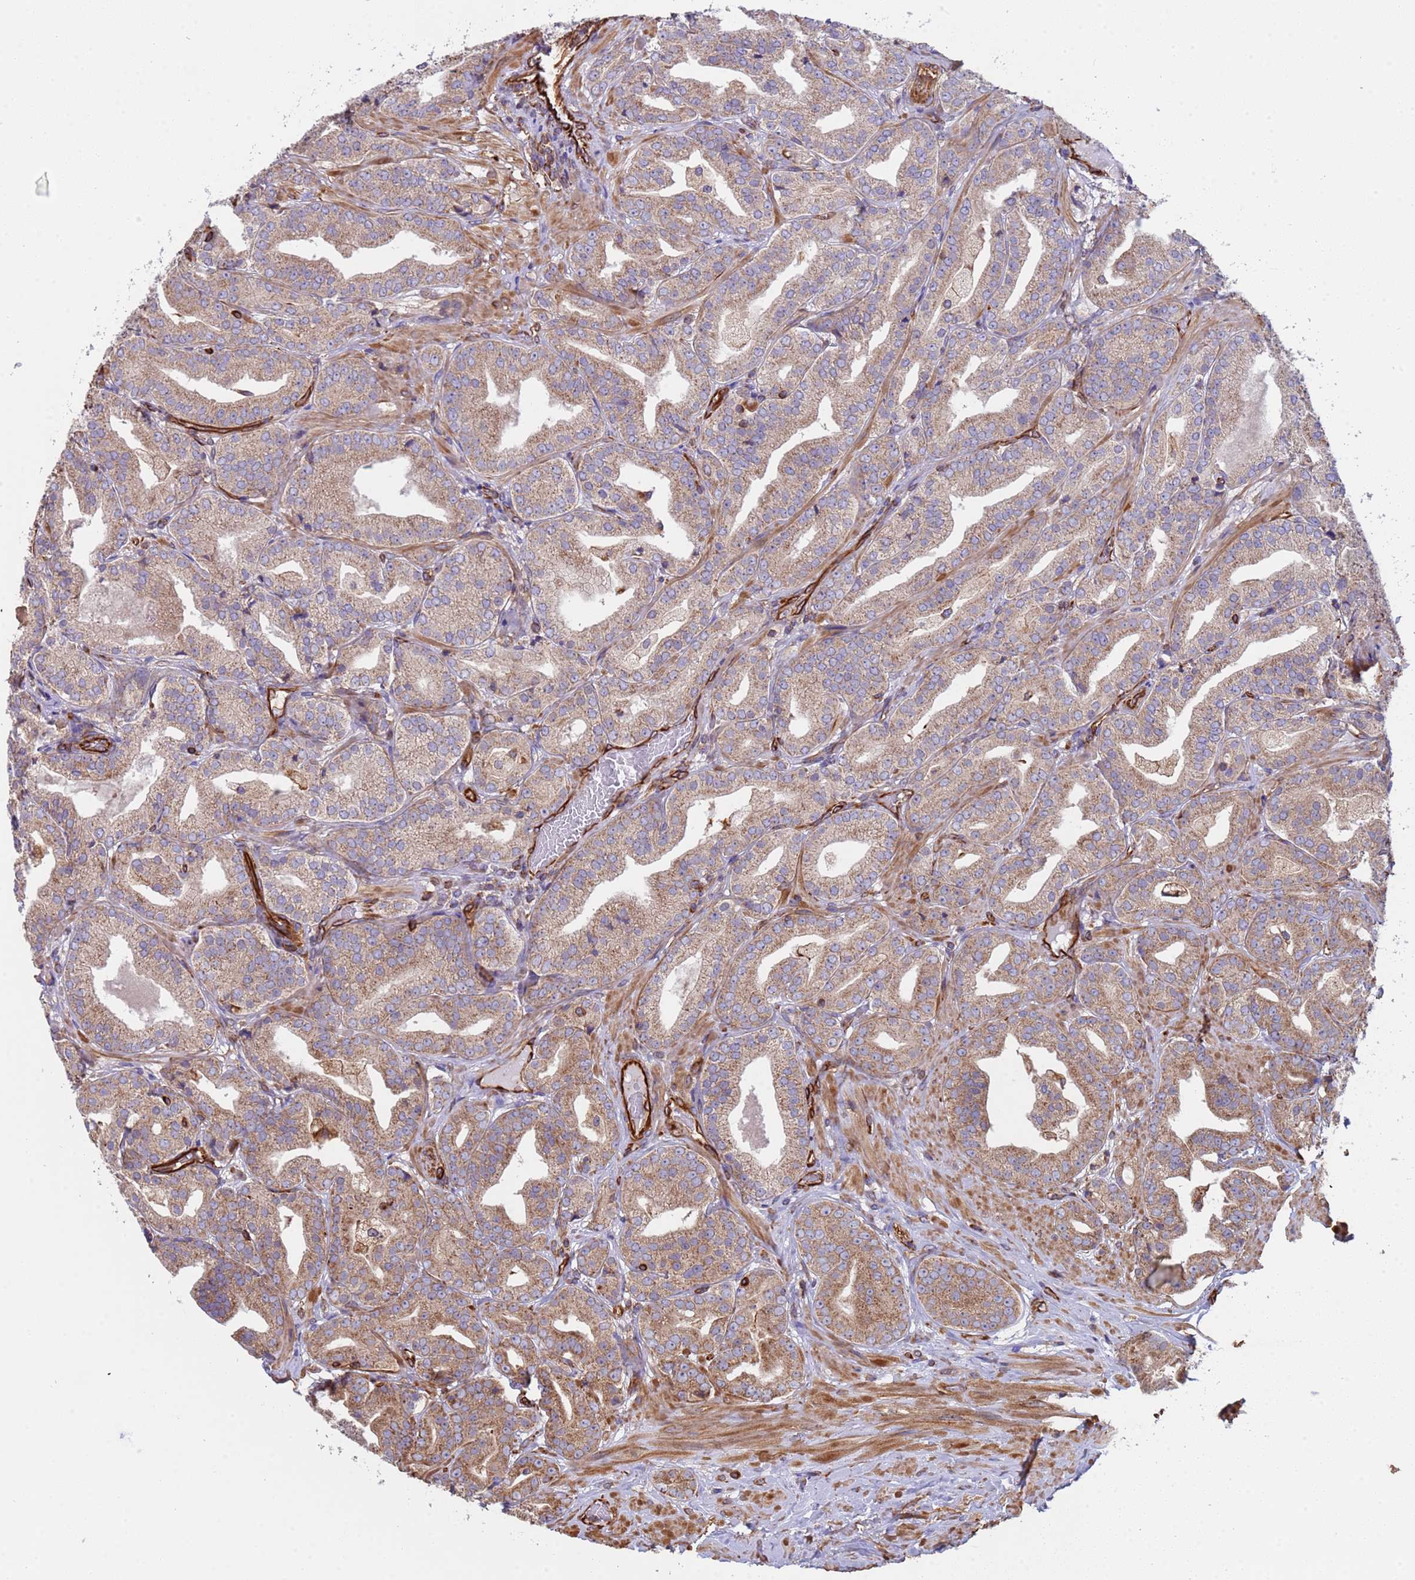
{"staining": {"intensity": "moderate", "quantity": ">75%", "location": "cytoplasmic/membranous"}, "tissue": "prostate cancer", "cell_type": "Tumor cells", "image_type": "cancer", "snomed": [{"axis": "morphology", "description": "Adenocarcinoma, High grade"}, {"axis": "topography", "description": "Prostate"}], "caption": "IHC image of prostate adenocarcinoma (high-grade) stained for a protein (brown), which shows medium levels of moderate cytoplasmic/membranous expression in about >75% of tumor cells.", "gene": "NUDT12", "patient": {"sex": "male", "age": 63}}